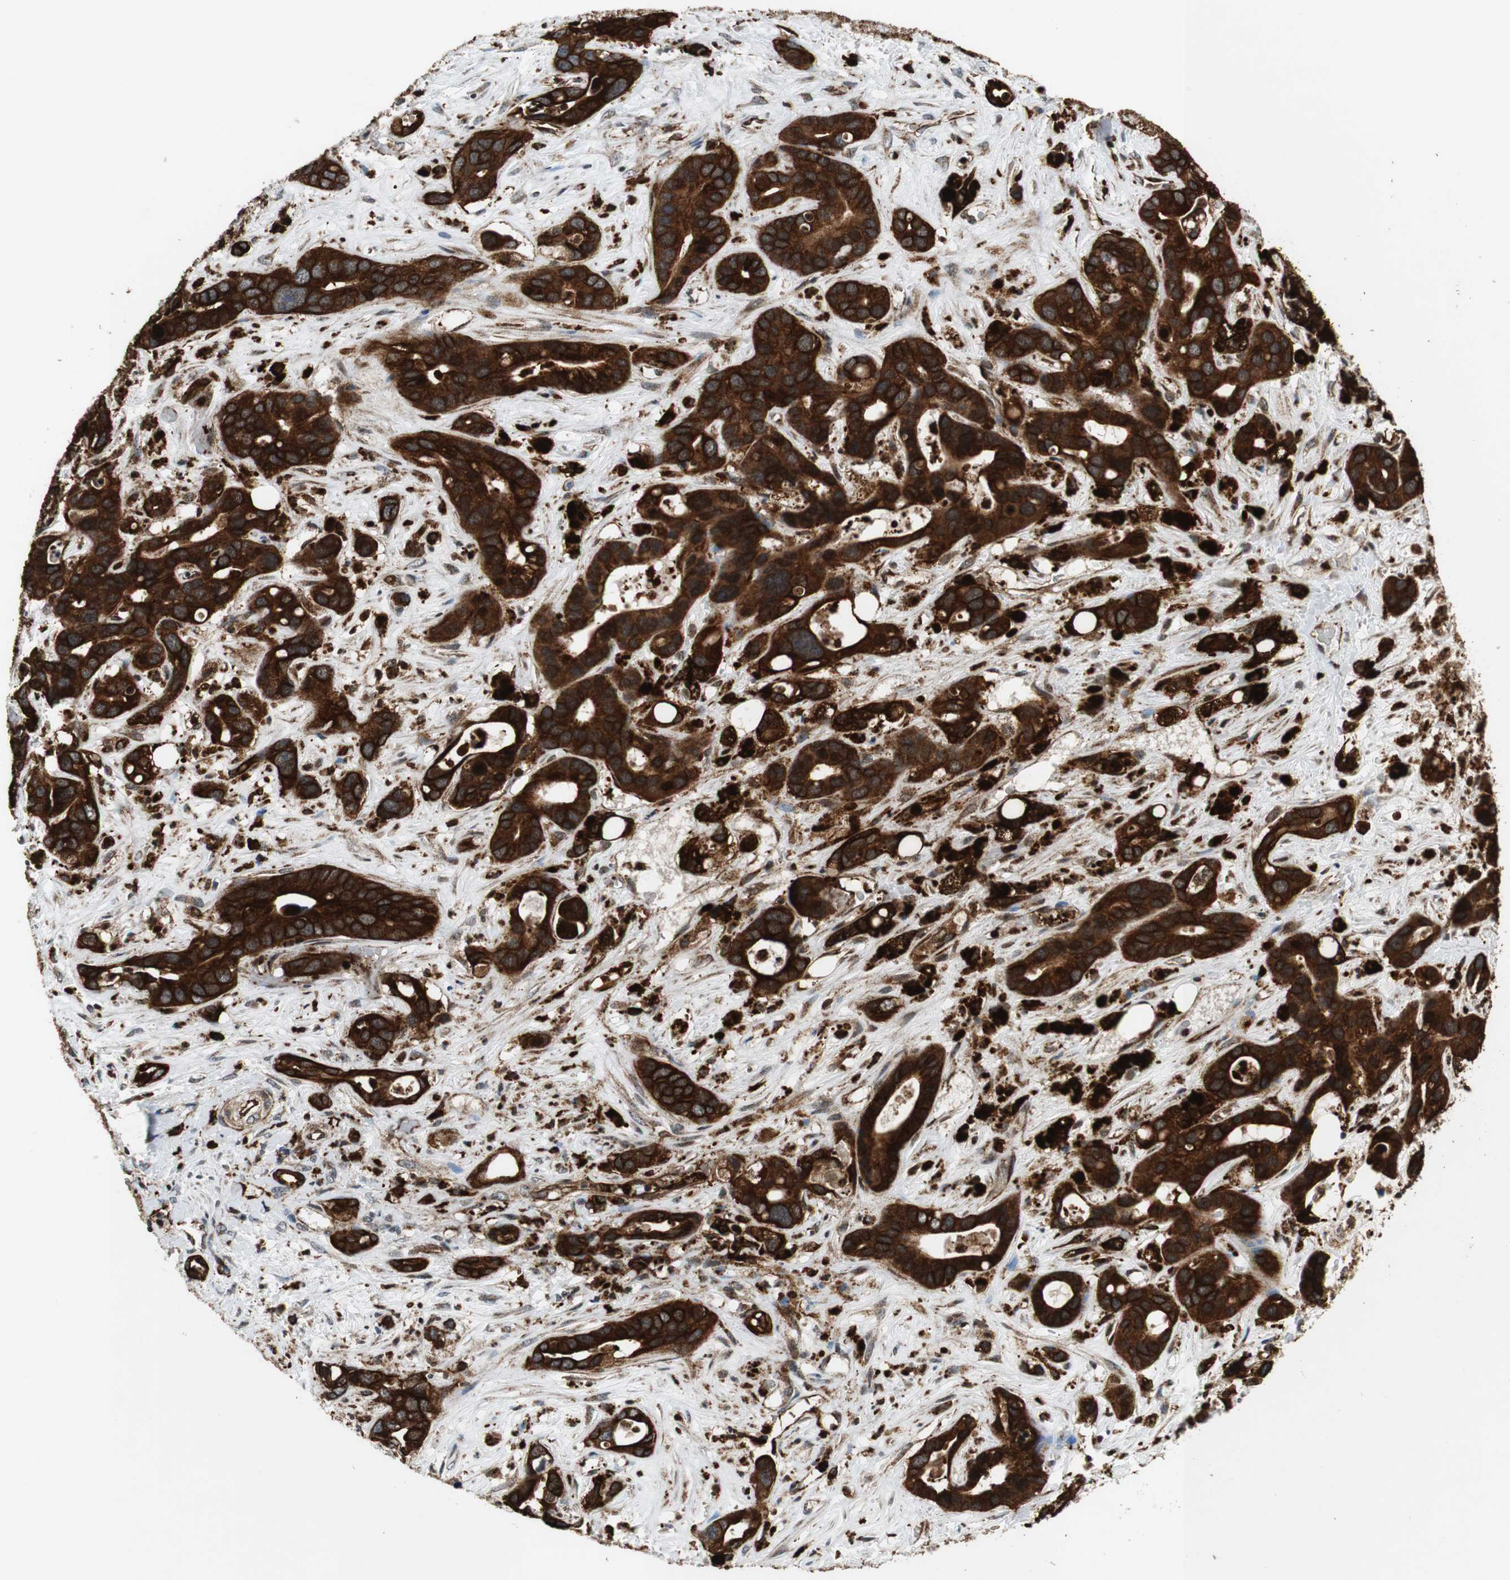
{"staining": {"intensity": "strong", "quantity": ">75%", "location": "cytoplasmic/membranous"}, "tissue": "liver cancer", "cell_type": "Tumor cells", "image_type": "cancer", "snomed": [{"axis": "morphology", "description": "Cholangiocarcinoma"}, {"axis": "topography", "description": "Liver"}], "caption": "Protein expression analysis of liver cancer (cholangiocarcinoma) displays strong cytoplasmic/membranous expression in about >75% of tumor cells. (IHC, brightfield microscopy, high magnification).", "gene": "TUBA4A", "patient": {"sex": "female", "age": 65}}